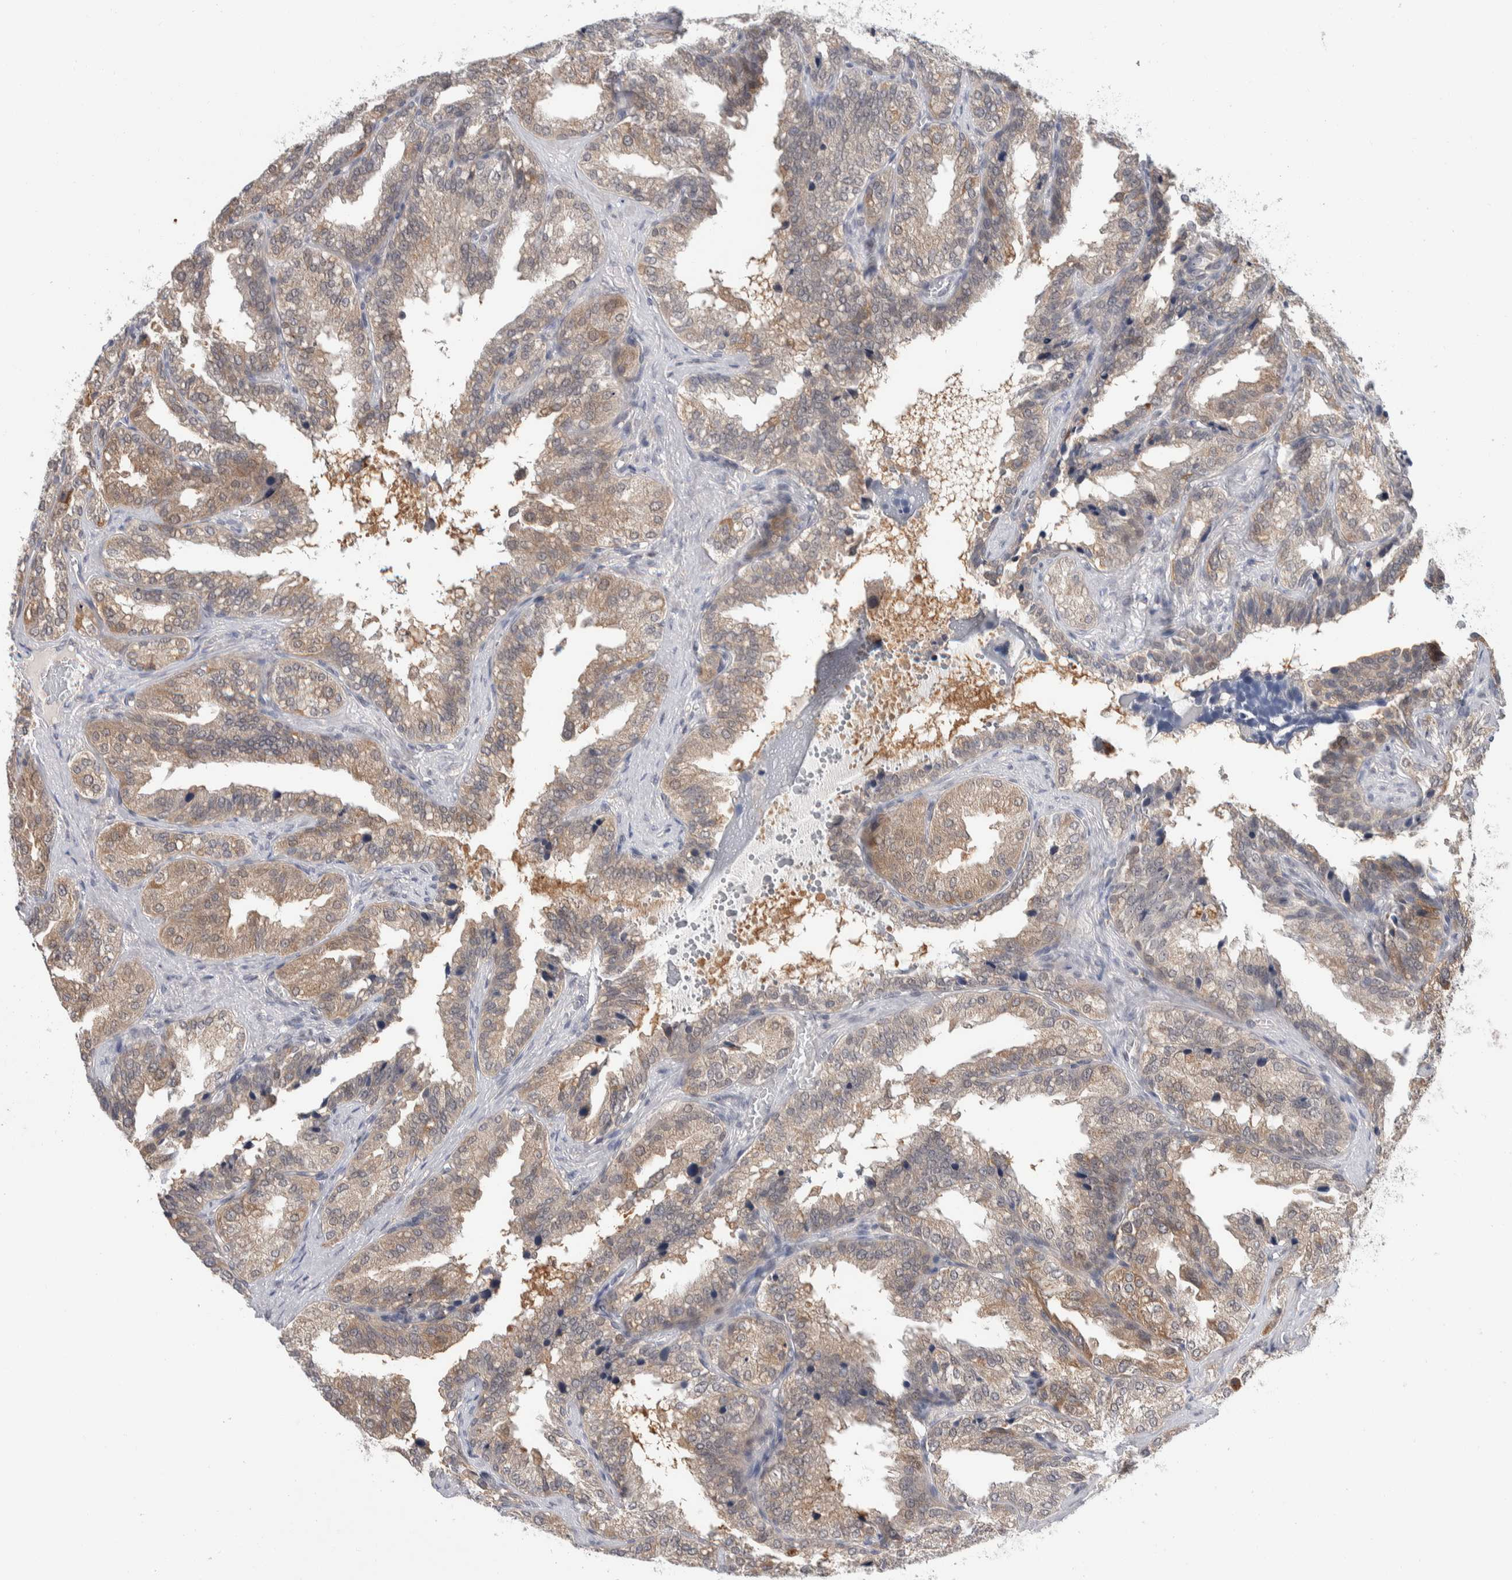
{"staining": {"intensity": "weak", "quantity": ">75%", "location": "cytoplasmic/membranous"}, "tissue": "seminal vesicle", "cell_type": "Glandular cells", "image_type": "normal", "snomed": [{"axis": "morphology", "description": "Normal tissue, NOS"}, {"axis": "topography", "description": "Prostate"}, {"axis": "topography", "description": "Seminal veicle"}], "caption": "Human seminal vesicle stained with a brown dye shows weak cytoplasmic/membranous positive positivity in approximately >75% of glandular cells.", "gene": "SHPK", "patient": {"sex": "male", "age": 51}}